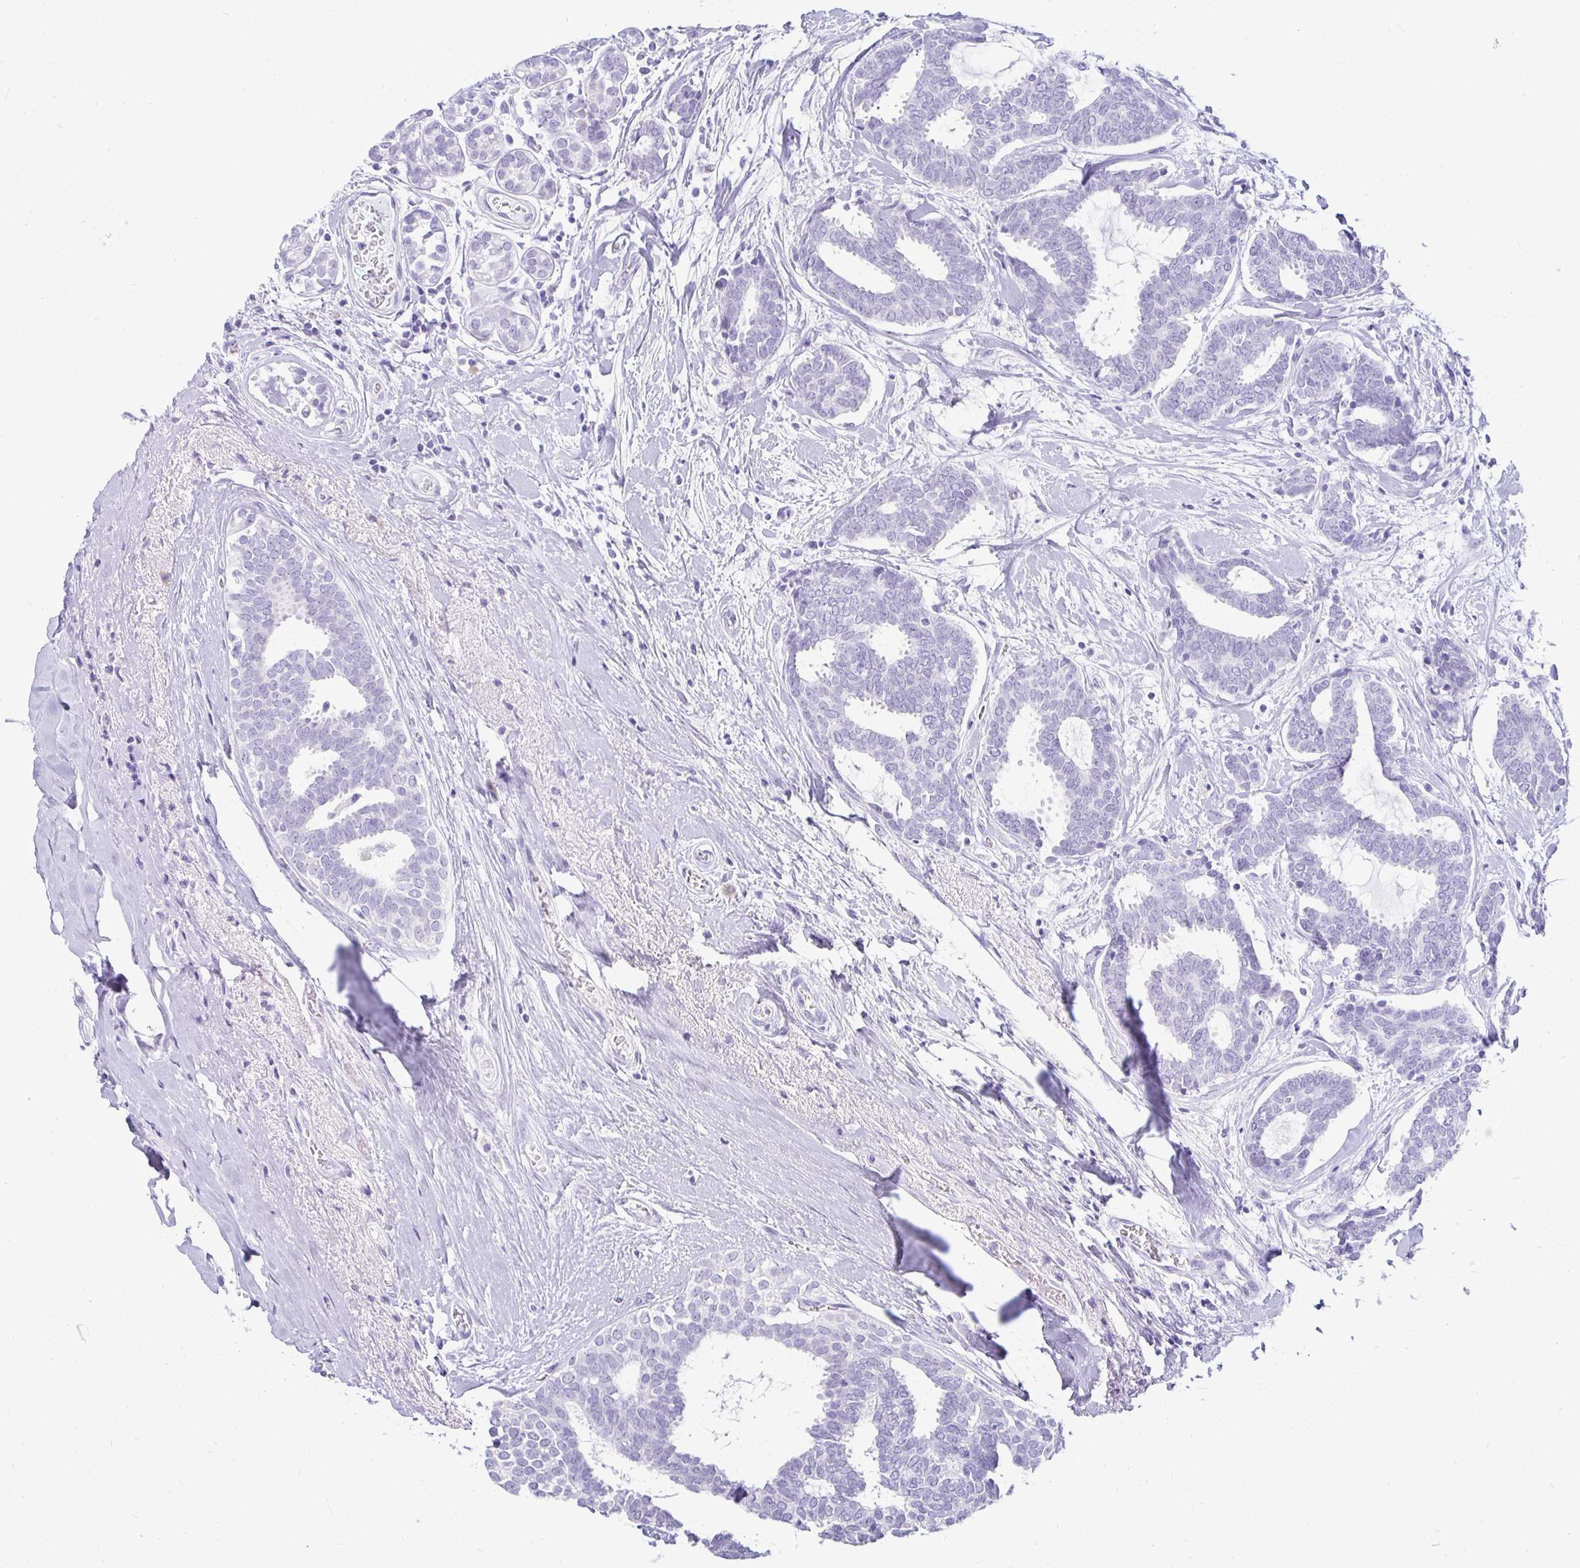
{"staining": {"intensity": "negative", "quantity": "none", "location": "none"}, "tissue": "breast cancer", "cell_type": "Tumor cells", "image_type": "cancer", "snomed": [{"axis": "morphology", "description": "Intraductal carcinoma, in situ"}, {"axis": "morphology", "description": "Duct carcinoma"}, {"axis": "morphology", "description": "Lobular carcinoma, in situ"}, {"axis": "topography", "description": "Breast"}], "caption": "Tumor cells show no significant positivity in breast intraductal carcinoma,  in situ. (DAB (3,3'-diaminobenzidine) immunohistochemistry (IHC) with hematoxylin counter stain).", "gene": "CST6", "patient": {"sex": "female", "age": 44}}